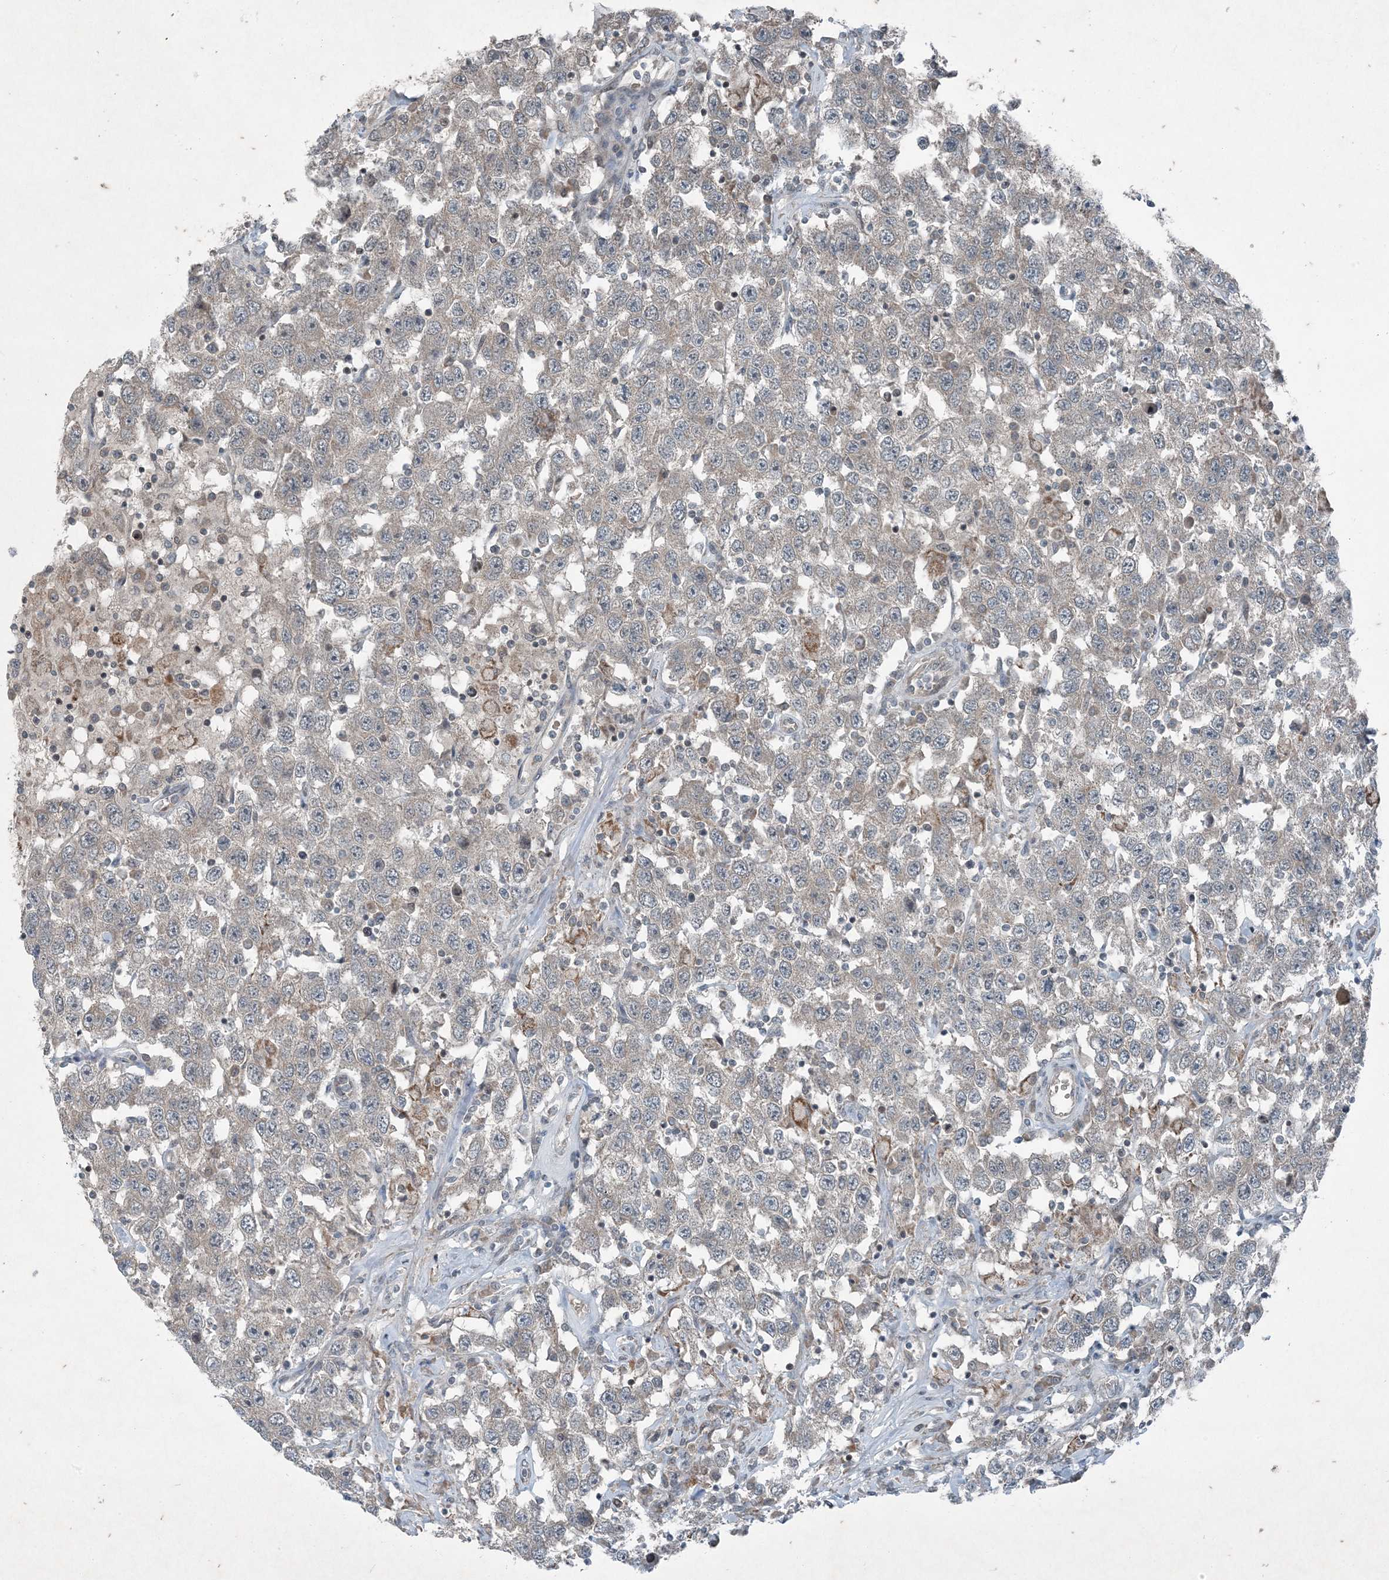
{"staining": {"intensity": "negative", "quantity": "none", "location": "none"}, "tissue": "testis cancer", "cell_type": "Tumor cells", "image_type": "cancer", "snomed": [{"axis": "morphology", "description": "Seminoma, NOS"}, {"axis": "topography", "description": "Testis"}], "caption": "Human testis cancer stained for a protein using immunohistochemistry (IHC) shows no expression in tumor cells.", "gene": "PC", "patient": {"sex": "male", "age": 41}}